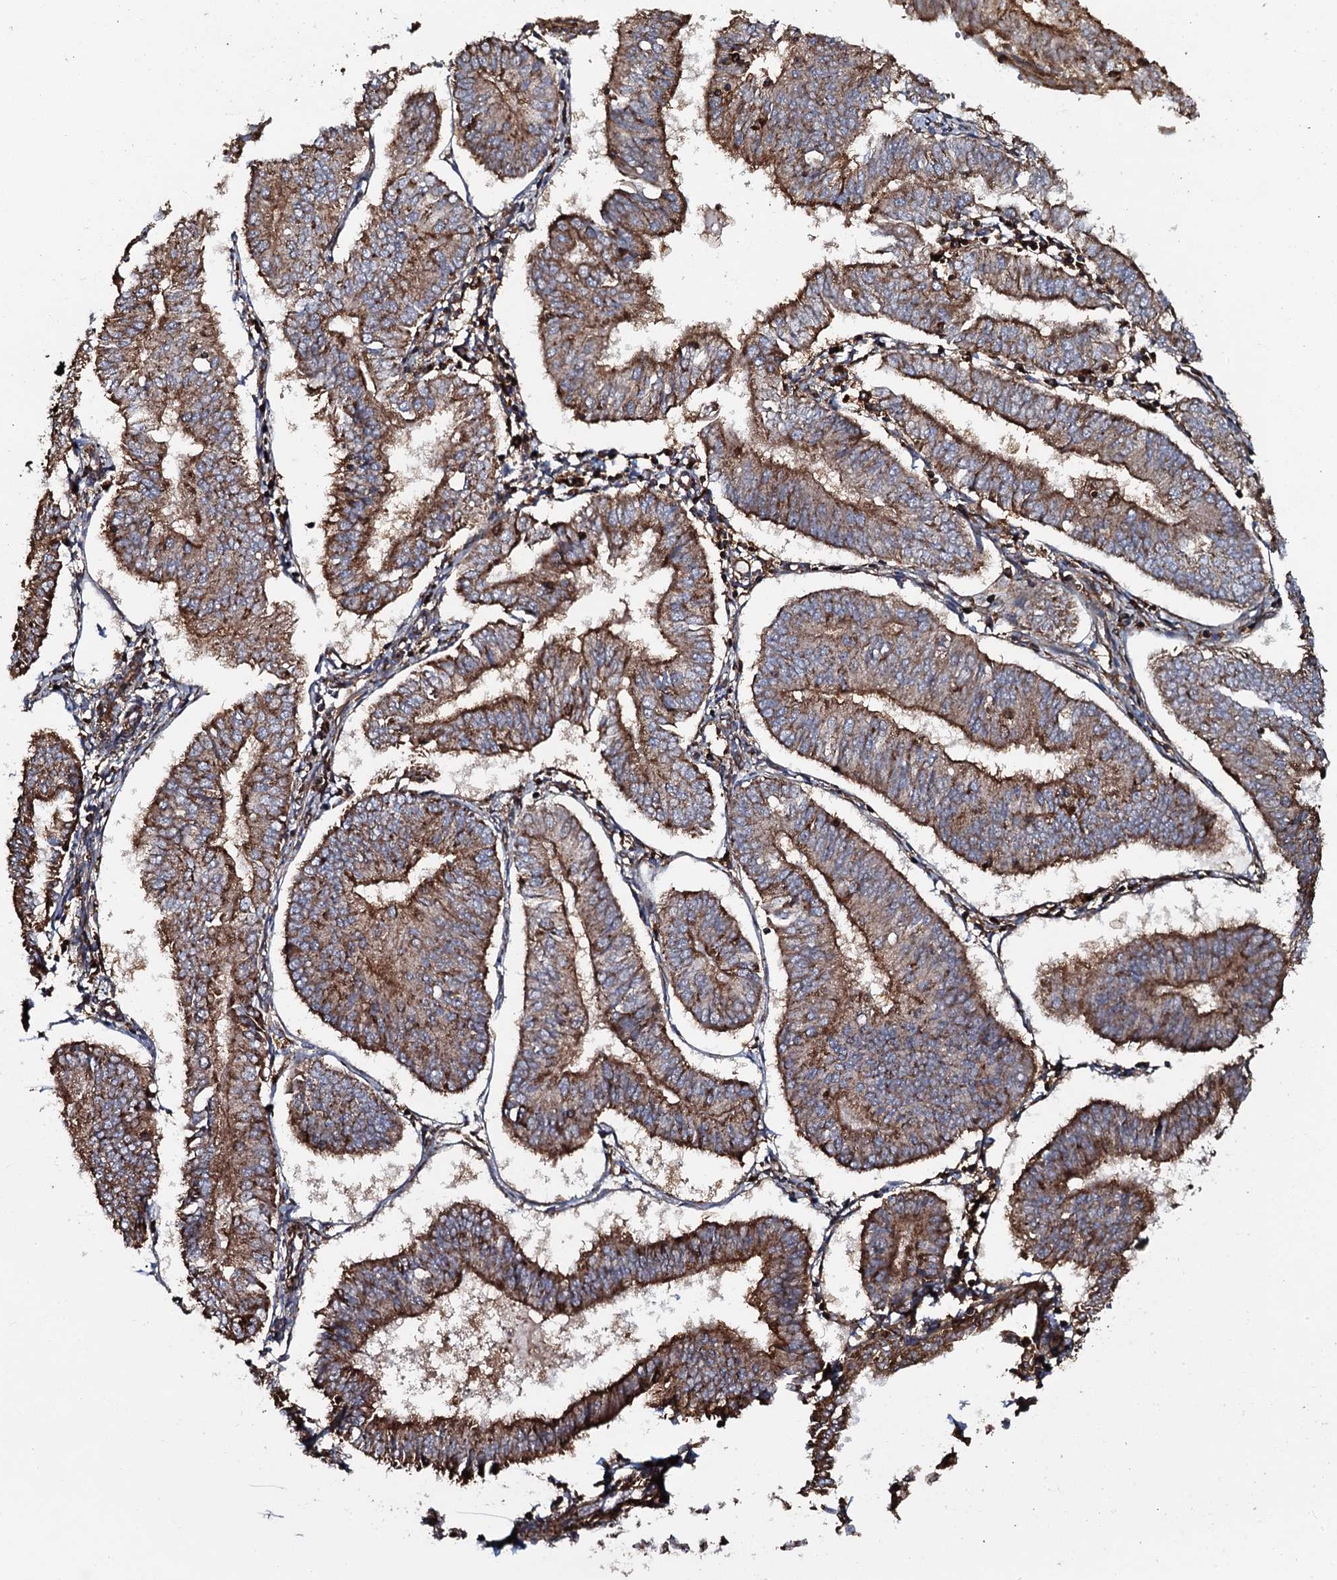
{"staining": {"intensity": "moderate", "quantity": ">75%", "location": "cytoplasmic/membranous"}, "tissue": "endometrial cancer", "cell_type": "Tumor cells", "image_type": "cancer", "snomed": [{"axis": "morphology", "description": "Adenocarcinoma, NOS"}, {"axis": "topography", "description": "Endometrium"}], "caption": "Endometrial cancer stained with a protein marker exhibits moderate staining in tumor cells.", "gene": "VWA8", "patient": {"sex": "female", "age": 58}}